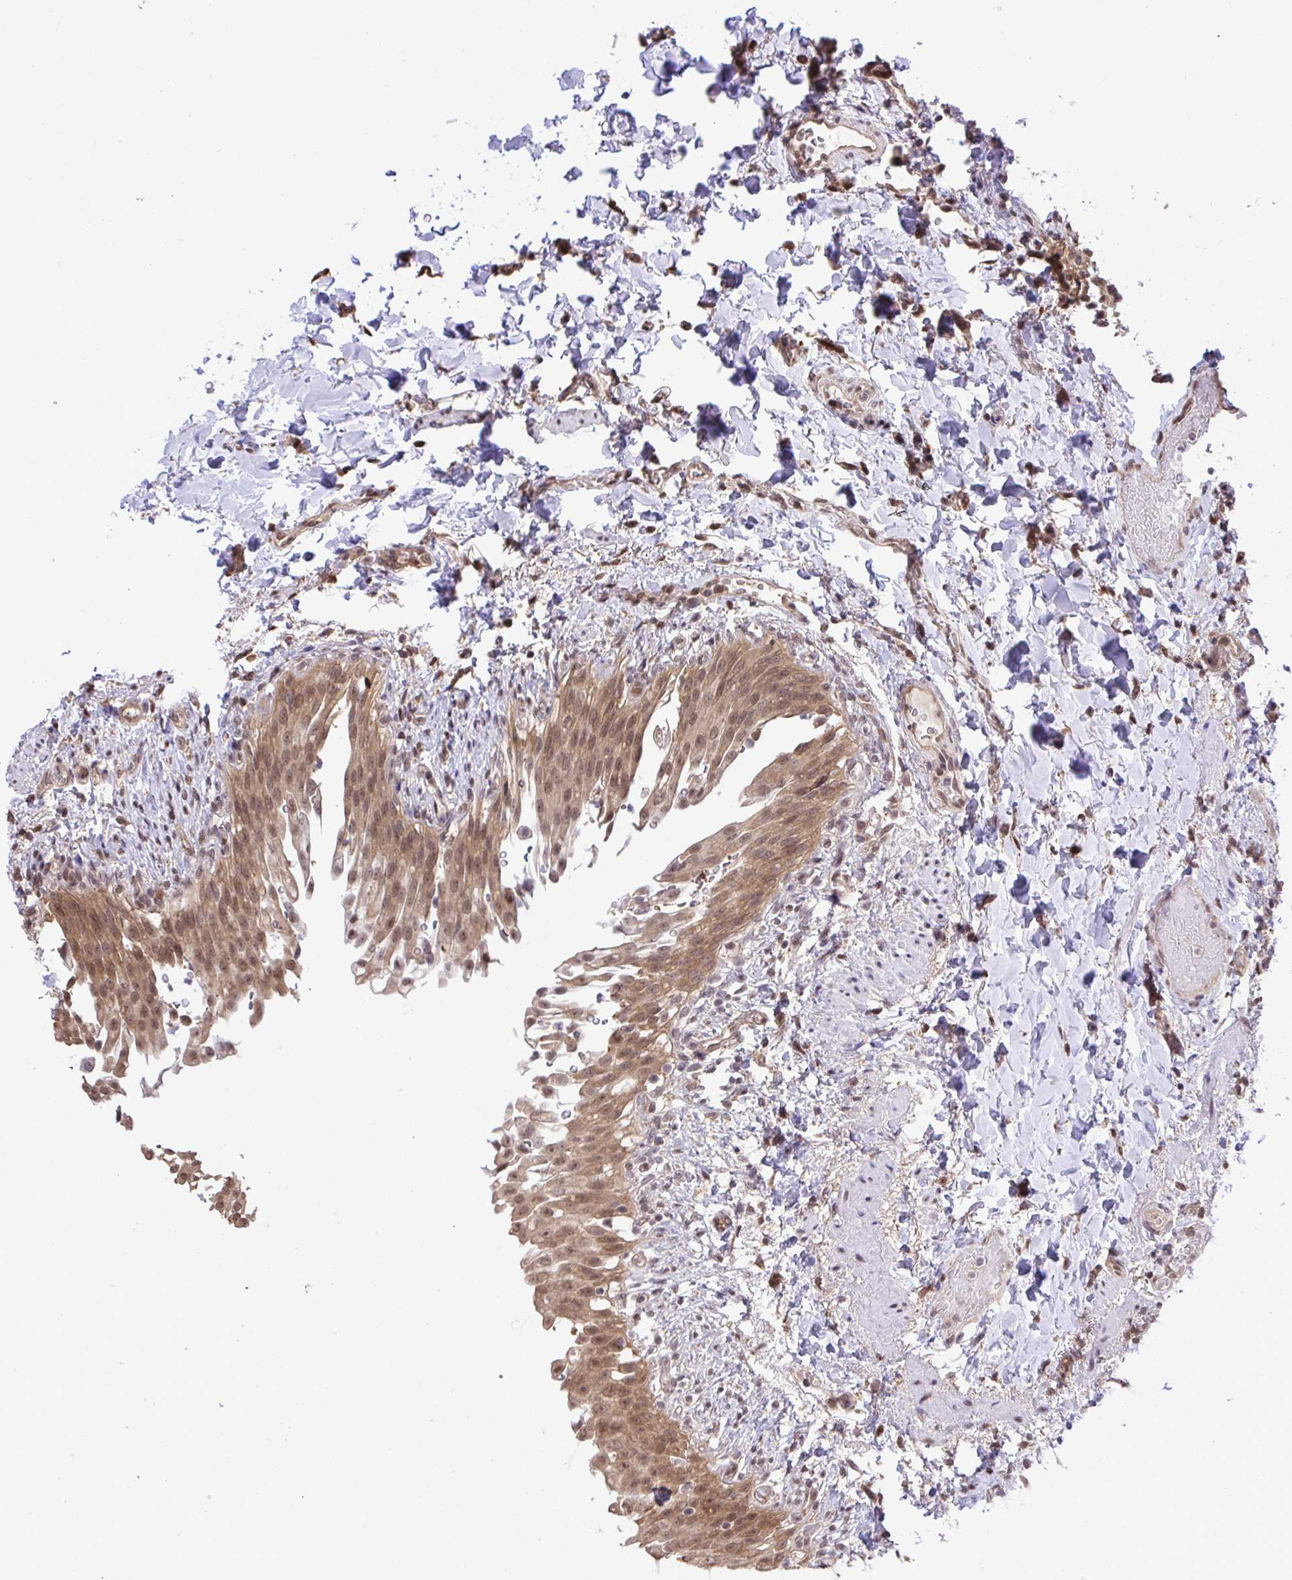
{"staining": {"intensity": "moderate", "quantity": ">75%", "location": "cytoplasmic/membranous,nuclear"}, "tissue": "urinary bladder", "cell_type": "Urothelial cells", "image_type": "normal", "snomed": [{"axis": "morphology", "description": "Normal tissue, NOS"}, {"axis": "topography", "description": "Urinary bladder"}, {"axis": "topography", "description": "Peripheral nerve tissue"}], "caption": "The photomicrograph reveals staining of normal urinary bladder, revealing moderate cytoplasmic/membranous,nuclear protein staining (brown color) within urothelial cells.", "gene": "C12orf57", "patient": {"sex": "female", "age": 60}}